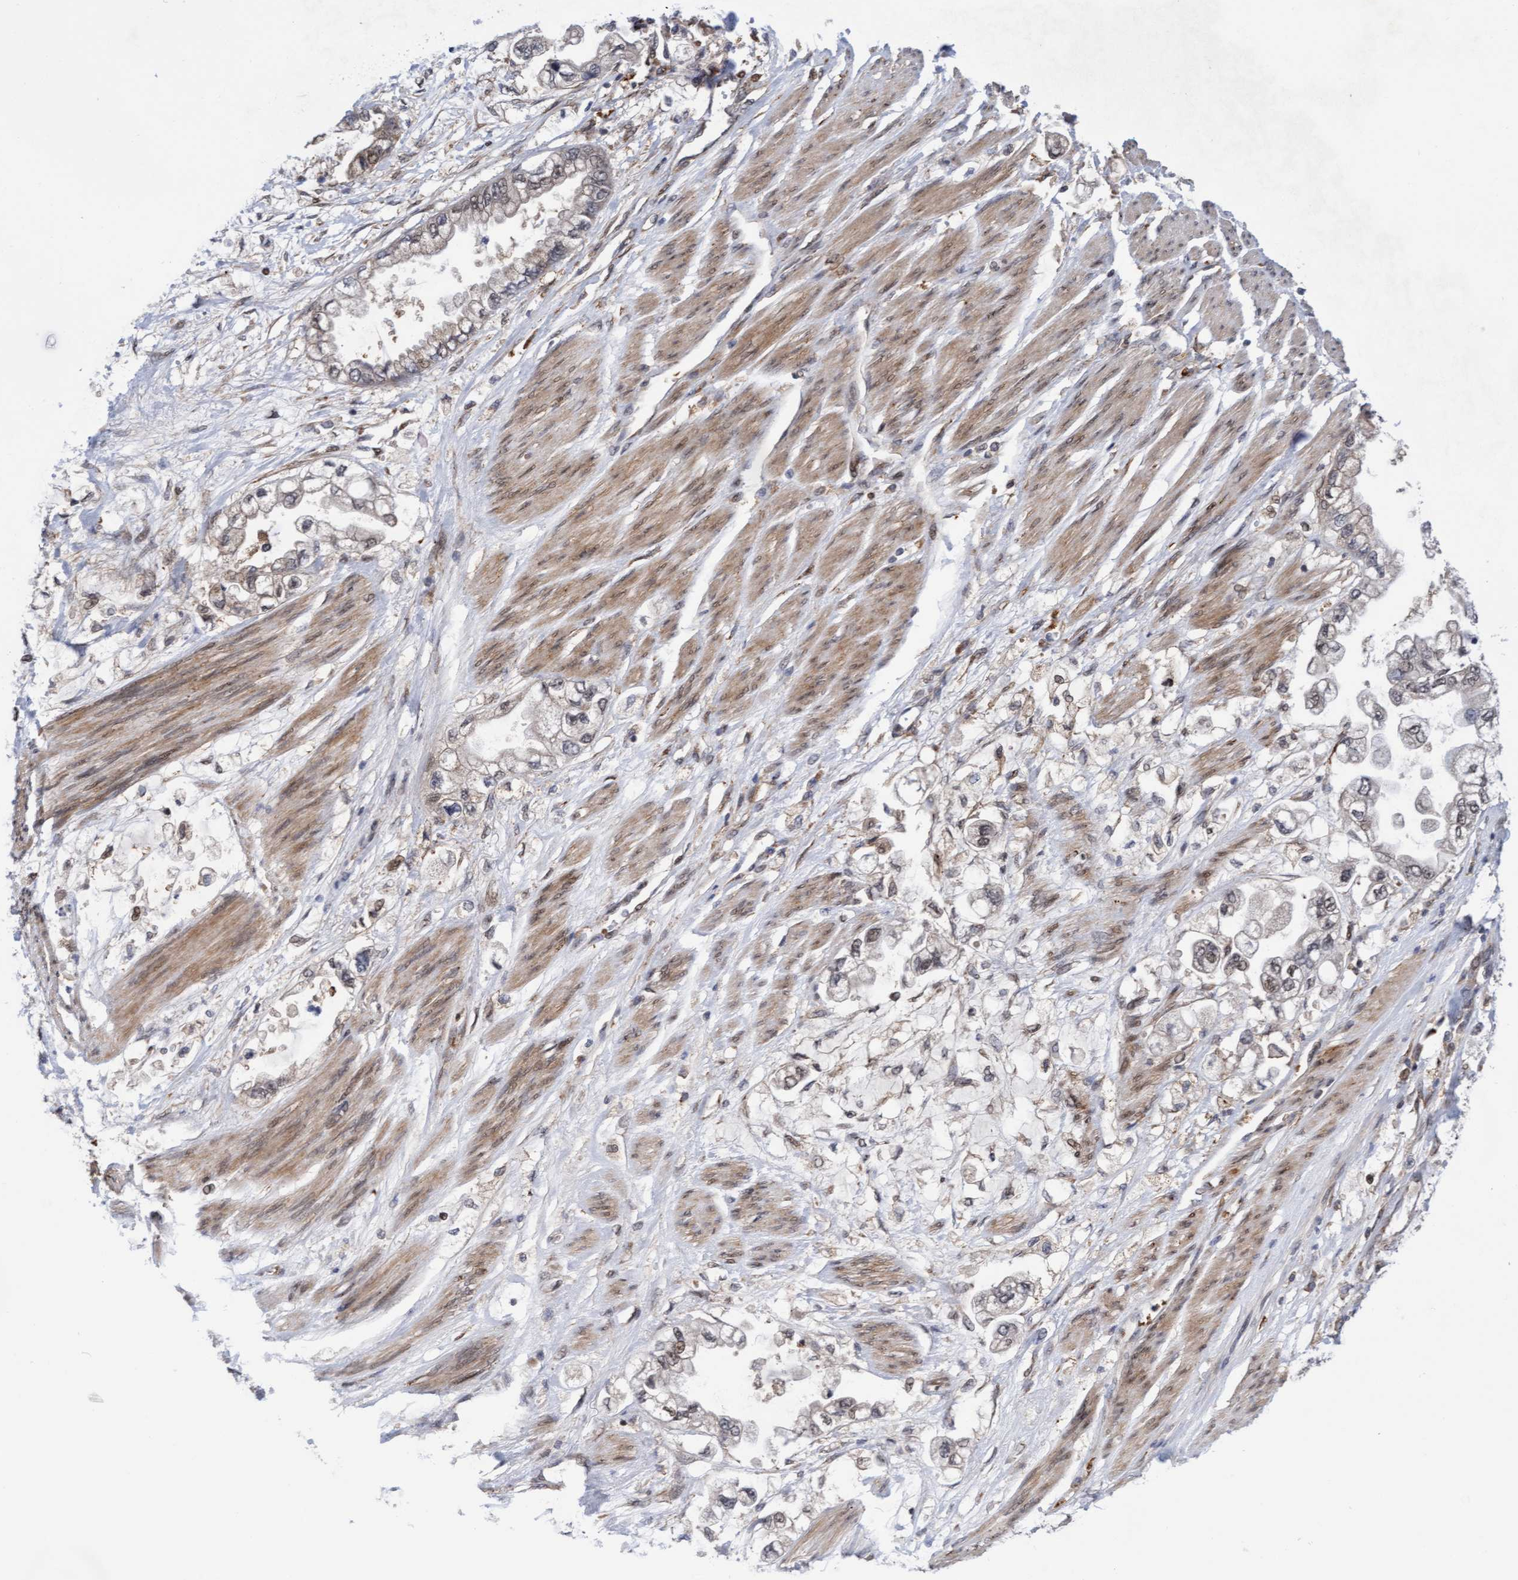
{"staining": {"intensity": "weak", "quantity": "25%-75%", "location": "cytoplasmic/membranous,nuclear"}, "tissue": "stomach cancer", "cell_type": "Tumor cells", "image_type": "cancer", "snomed": [{"axis": "morphology", "description": "Normal tissue, NOS"}, {"axis": "morphology", "description": "Adenocarcinoma, NOS"}, {"axis": "topography", "description": "Stomach"}], "caption": "Immunohistochemistry (IHC) of stomach adenocarcinoma exhibits low levels of weak cytoplasmic/membranous and nuclear staining in about 25%-75% of tumor cells. (Stains: DAB in brown, nuclei in blue, Microscopy: brightfield microscopy at high magnification).", "gene": "TANC2", "patient": {"sex": "male", "age": 62}}